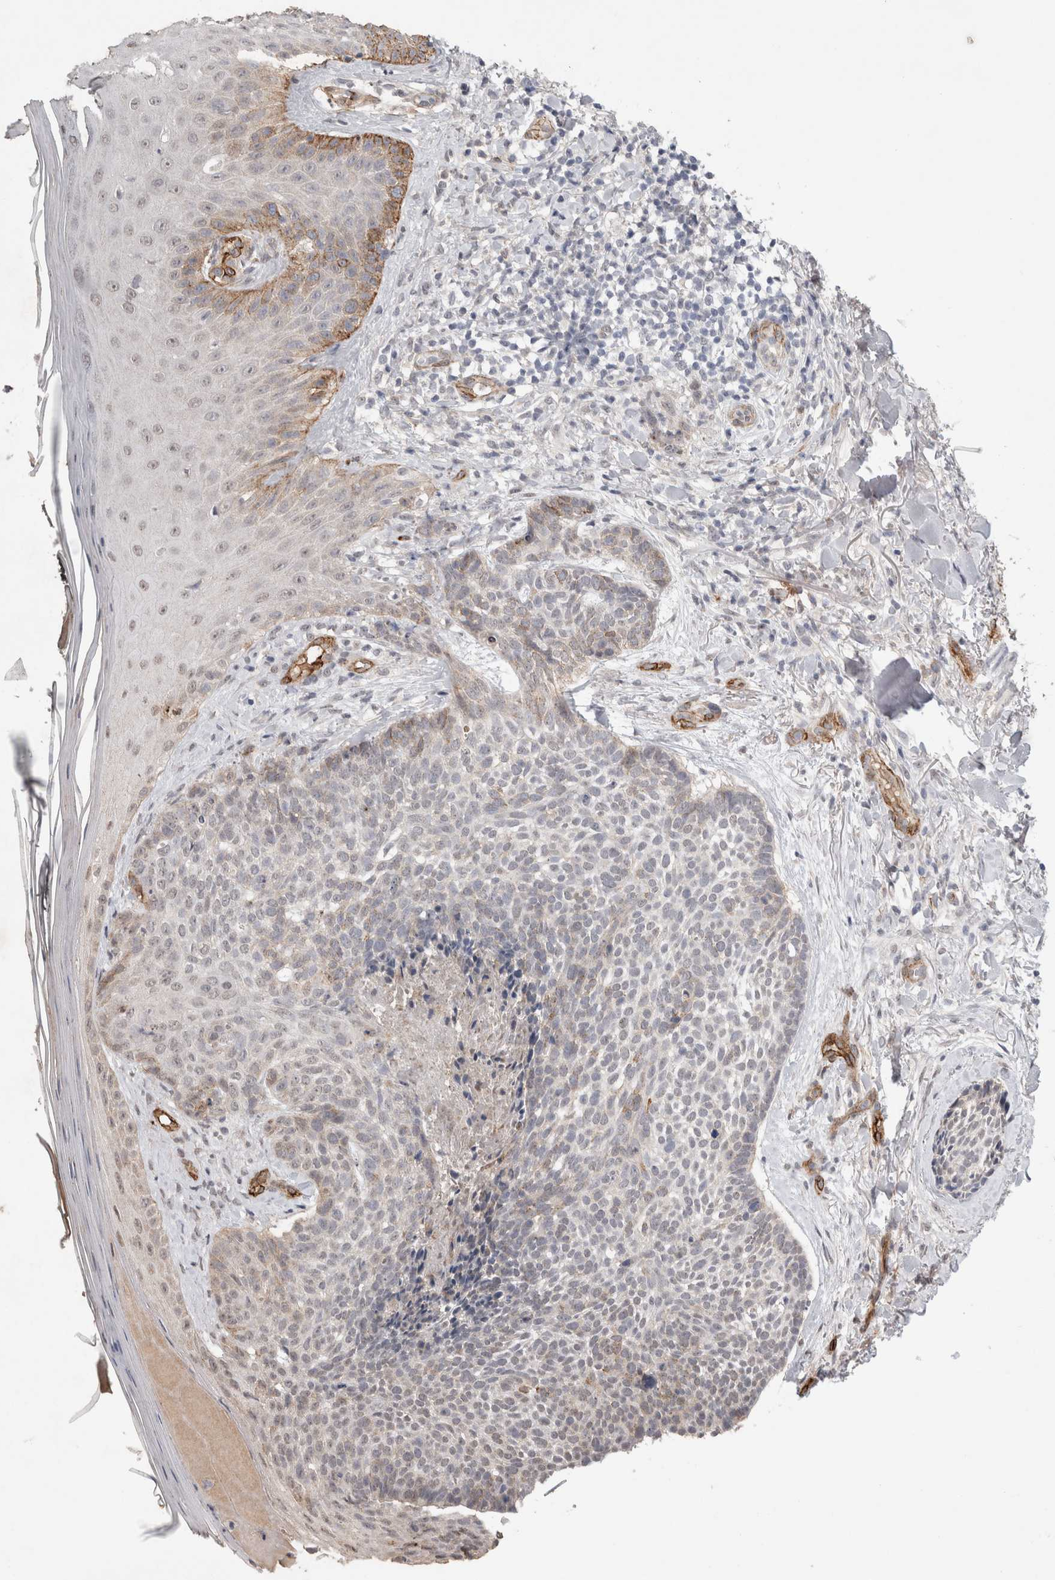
{"staining": {"intensity": "weak", "quantity": "<25%", "location": "cytoplasmic/membranous"}, "tissue": "skin cancer", "cell_type": "Tumor cells", "image_type": "cancer", "snomed": [{"axis": "morphology", "description": "Normal tissue, NOS"}, {"axis": "morphology", "description": "Basal cell carcinoma"}, {"axis": "topography", "description": "Skin"}], "caption": "Immunohistochemistry (IHC) photomicrograph of neoplastic tissue: skin cancer (basal cell carcinoma) stained with DAB (3,3'-diaminobenzidine) shows no significant protein positivity in tumor cells.", "gene": "CDH13", "patient": {"sex": "male", "age": 67}}